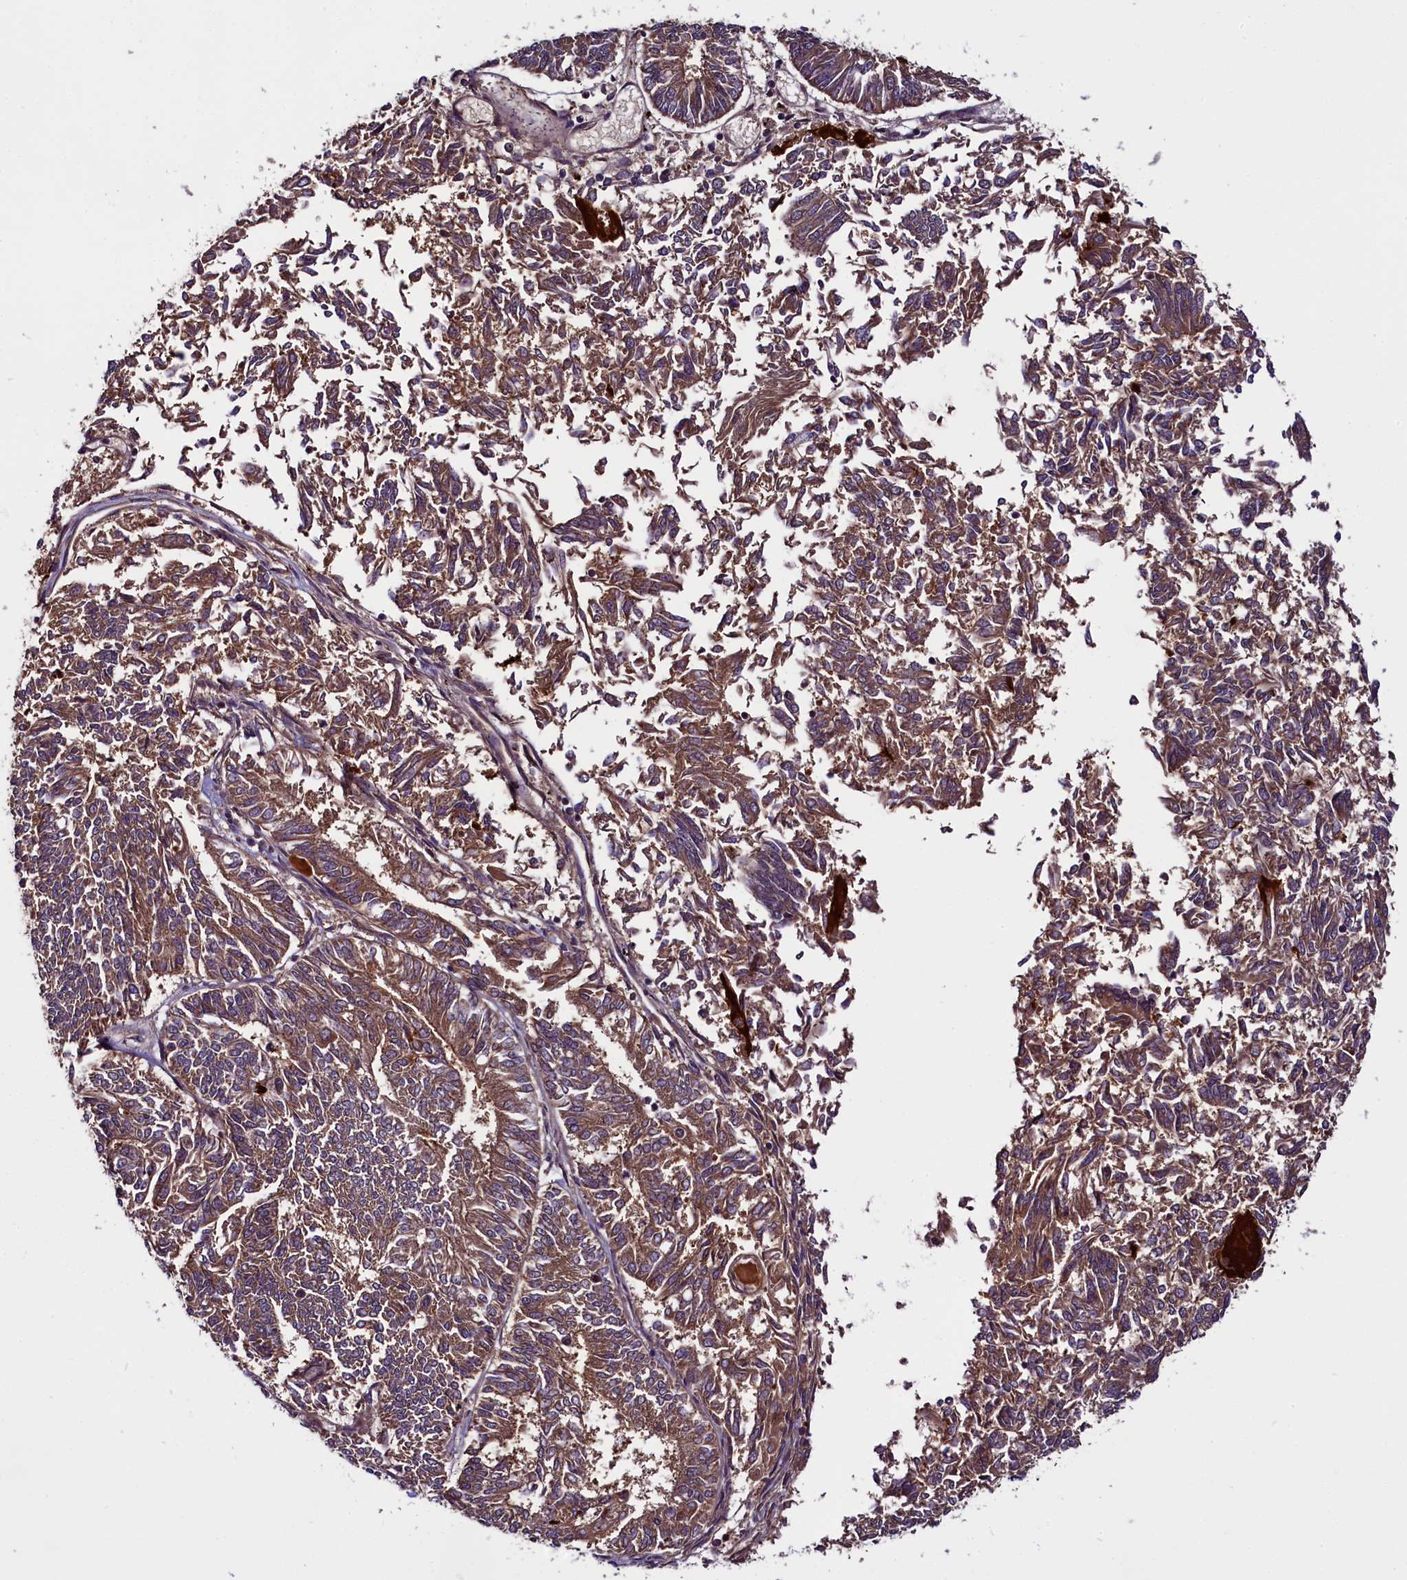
{"staining": {"intensity": "moderate", "quantity": ">75%", "location": "cytoplasmic/membranous"}, "tissue": "endometrial cancer", "cell_type": "Tumor cells", "image_type": "cancer", "snomed": [{"axis": "morphology", "description": "Adenocarcinoma, NOS"}, {"axis": "topography", "description": "Endometrium"}], "caption": "Adenocarcinoma (endometrial) stained with a brown dye reveals moderate cytoplasmic/membranous positive staining in about >75% of tumor cells.", "gene": "RPUSD2", "patient": {"sex": "female", "age": 58}}